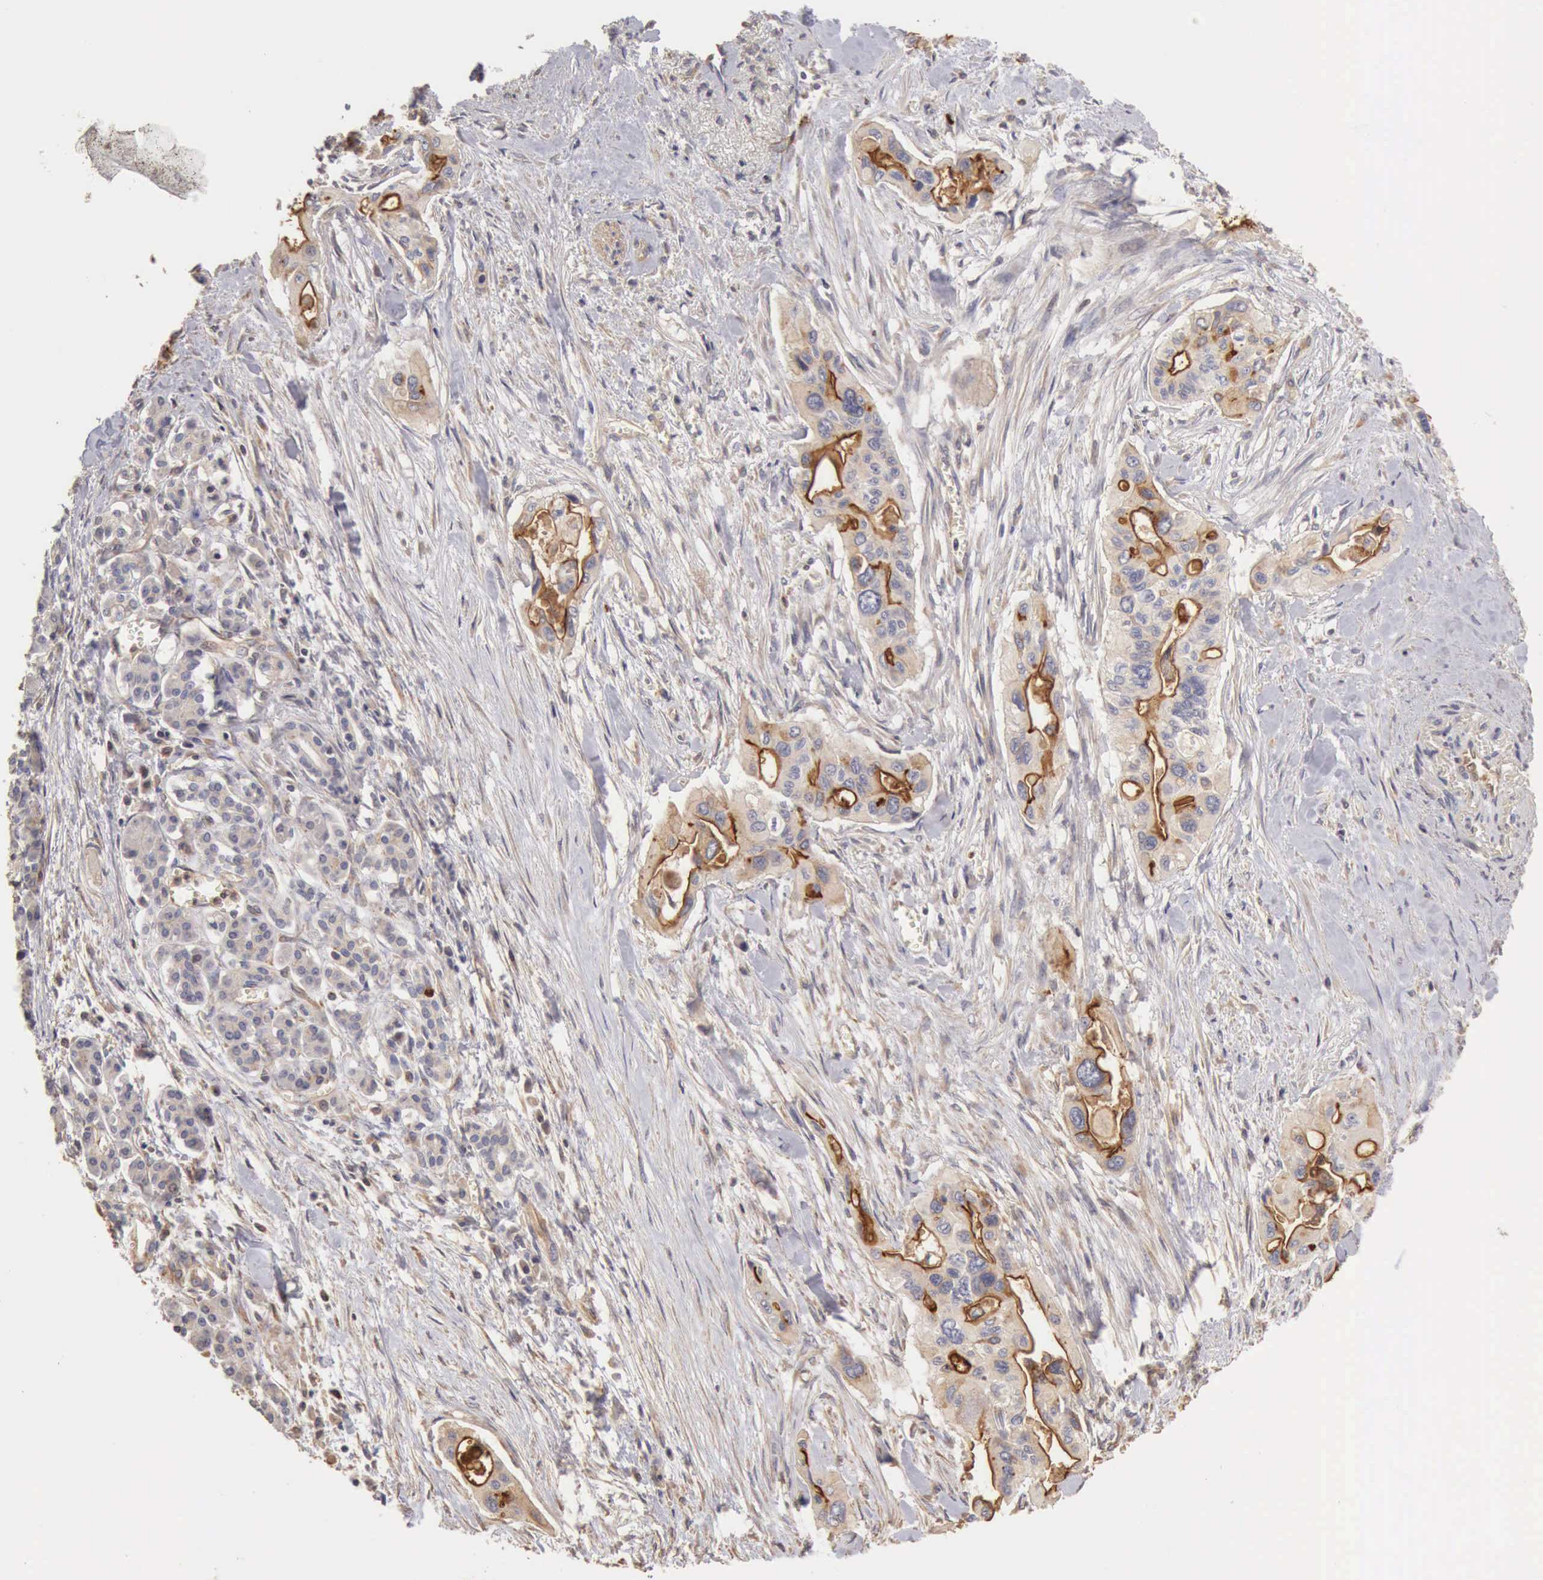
{"staining": {"intensity": "negative", "quantity": "none", "location": "none"}, "tissue": "pancreatic cancer", "cell_type": "Tumor cells", "image_type": "cancer", "snomed": [{"axis": "morphology", "description": "Adenocarcinoma, NOS"}, {"axis": "topography", "description": "Pancreas"}], "caption": "IHC of pancreatic cancer exhibits no staining in tumor cells.", "gene": "BMX", "patient": {"sex": "male", "age": 77}}